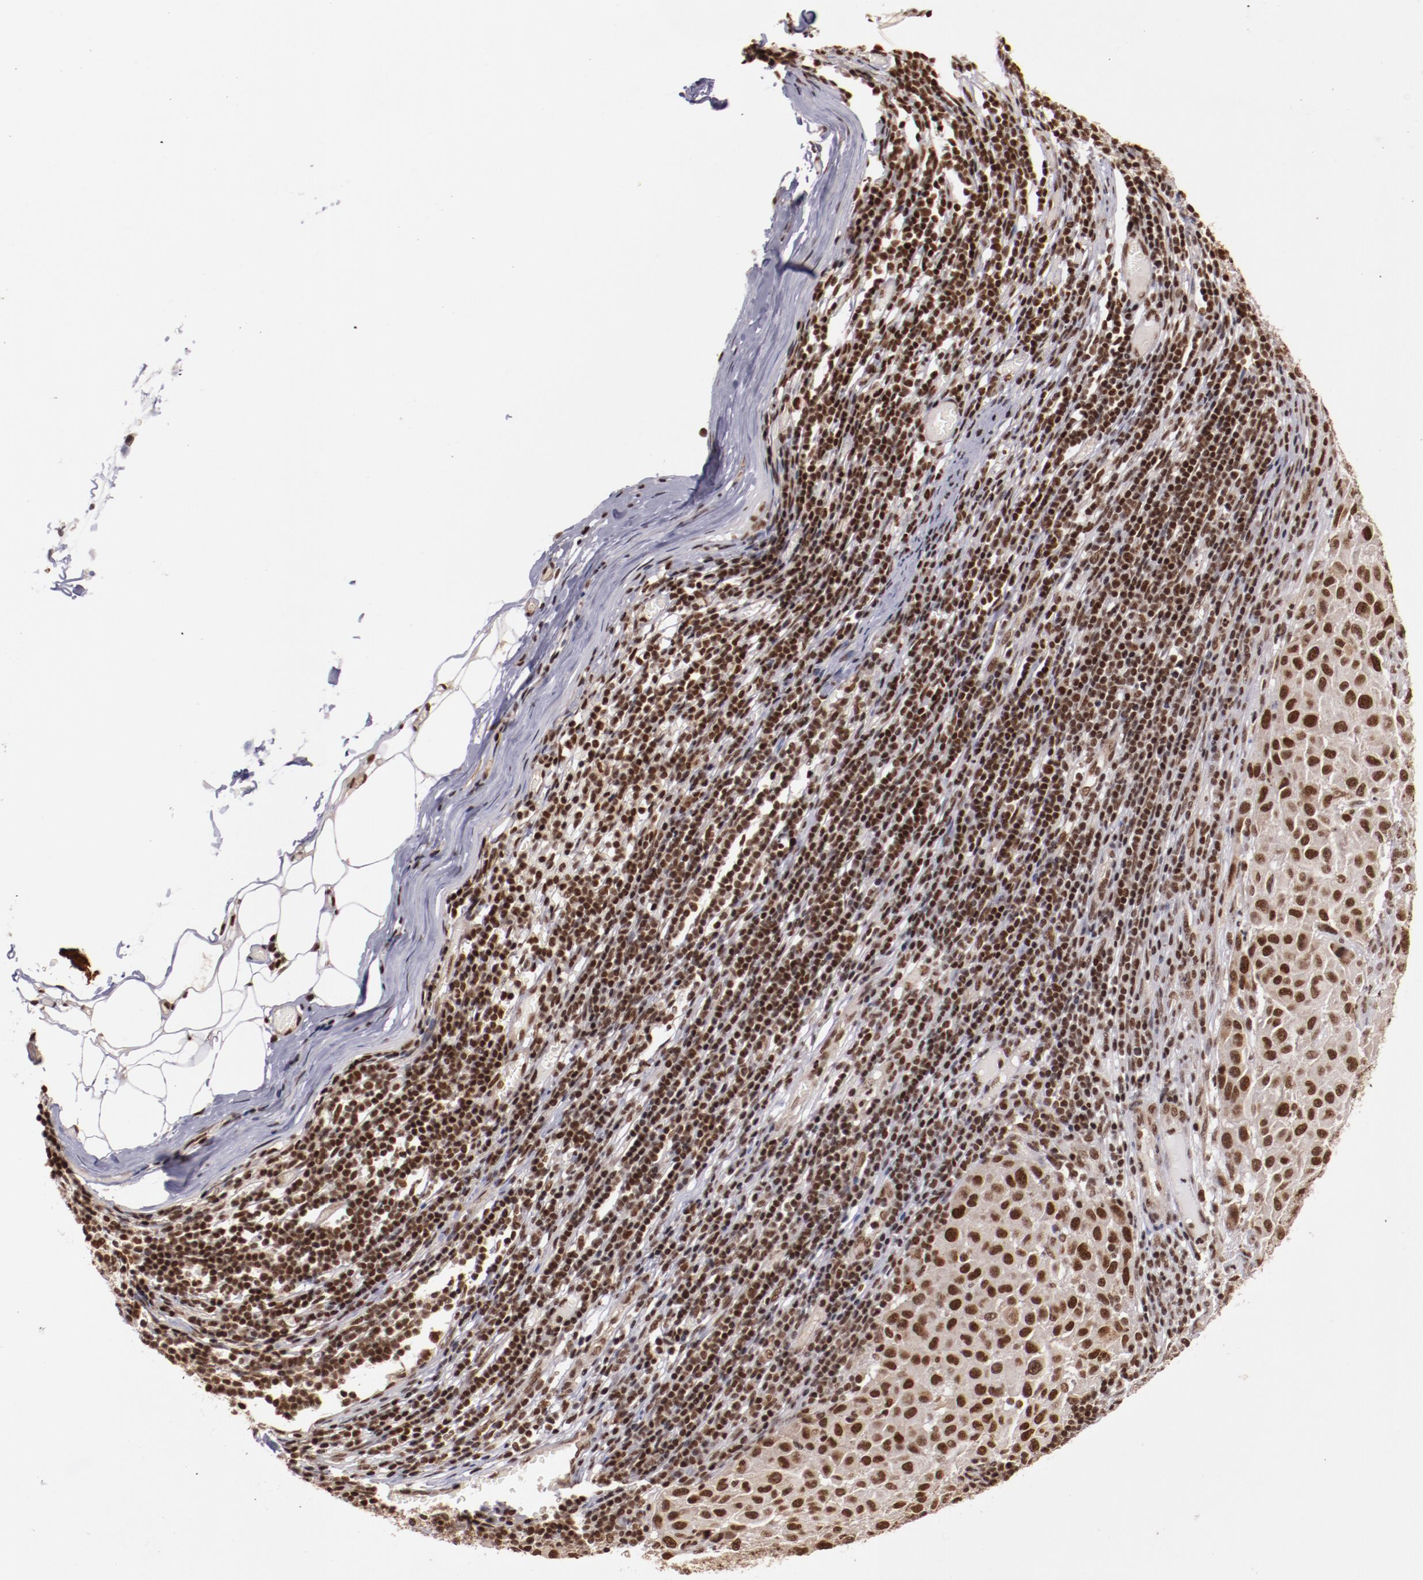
{"staining": {"intensity": "moderate", "quantity": ">75%", "location": "nuclear"}, "tissue": "melanoma", "cell_type": "Tumor cells", "image_type": "cancer", "snomed": [{"axis": "morphology", "description": "Malignant melanoma, Metastatic site"}, {"axis": "topography", "description": "Lymph node"}], "caption": "This micrograph demonstrates malignant melanoma (metastatic site) stained with IHC to label a protein in brown. The nuclear of tumor cells show moderate positivity for the protein. Nuclei are counter-stained blue.", "gene": "STAG2", "patient": {"sex": "male", "age": 61}}